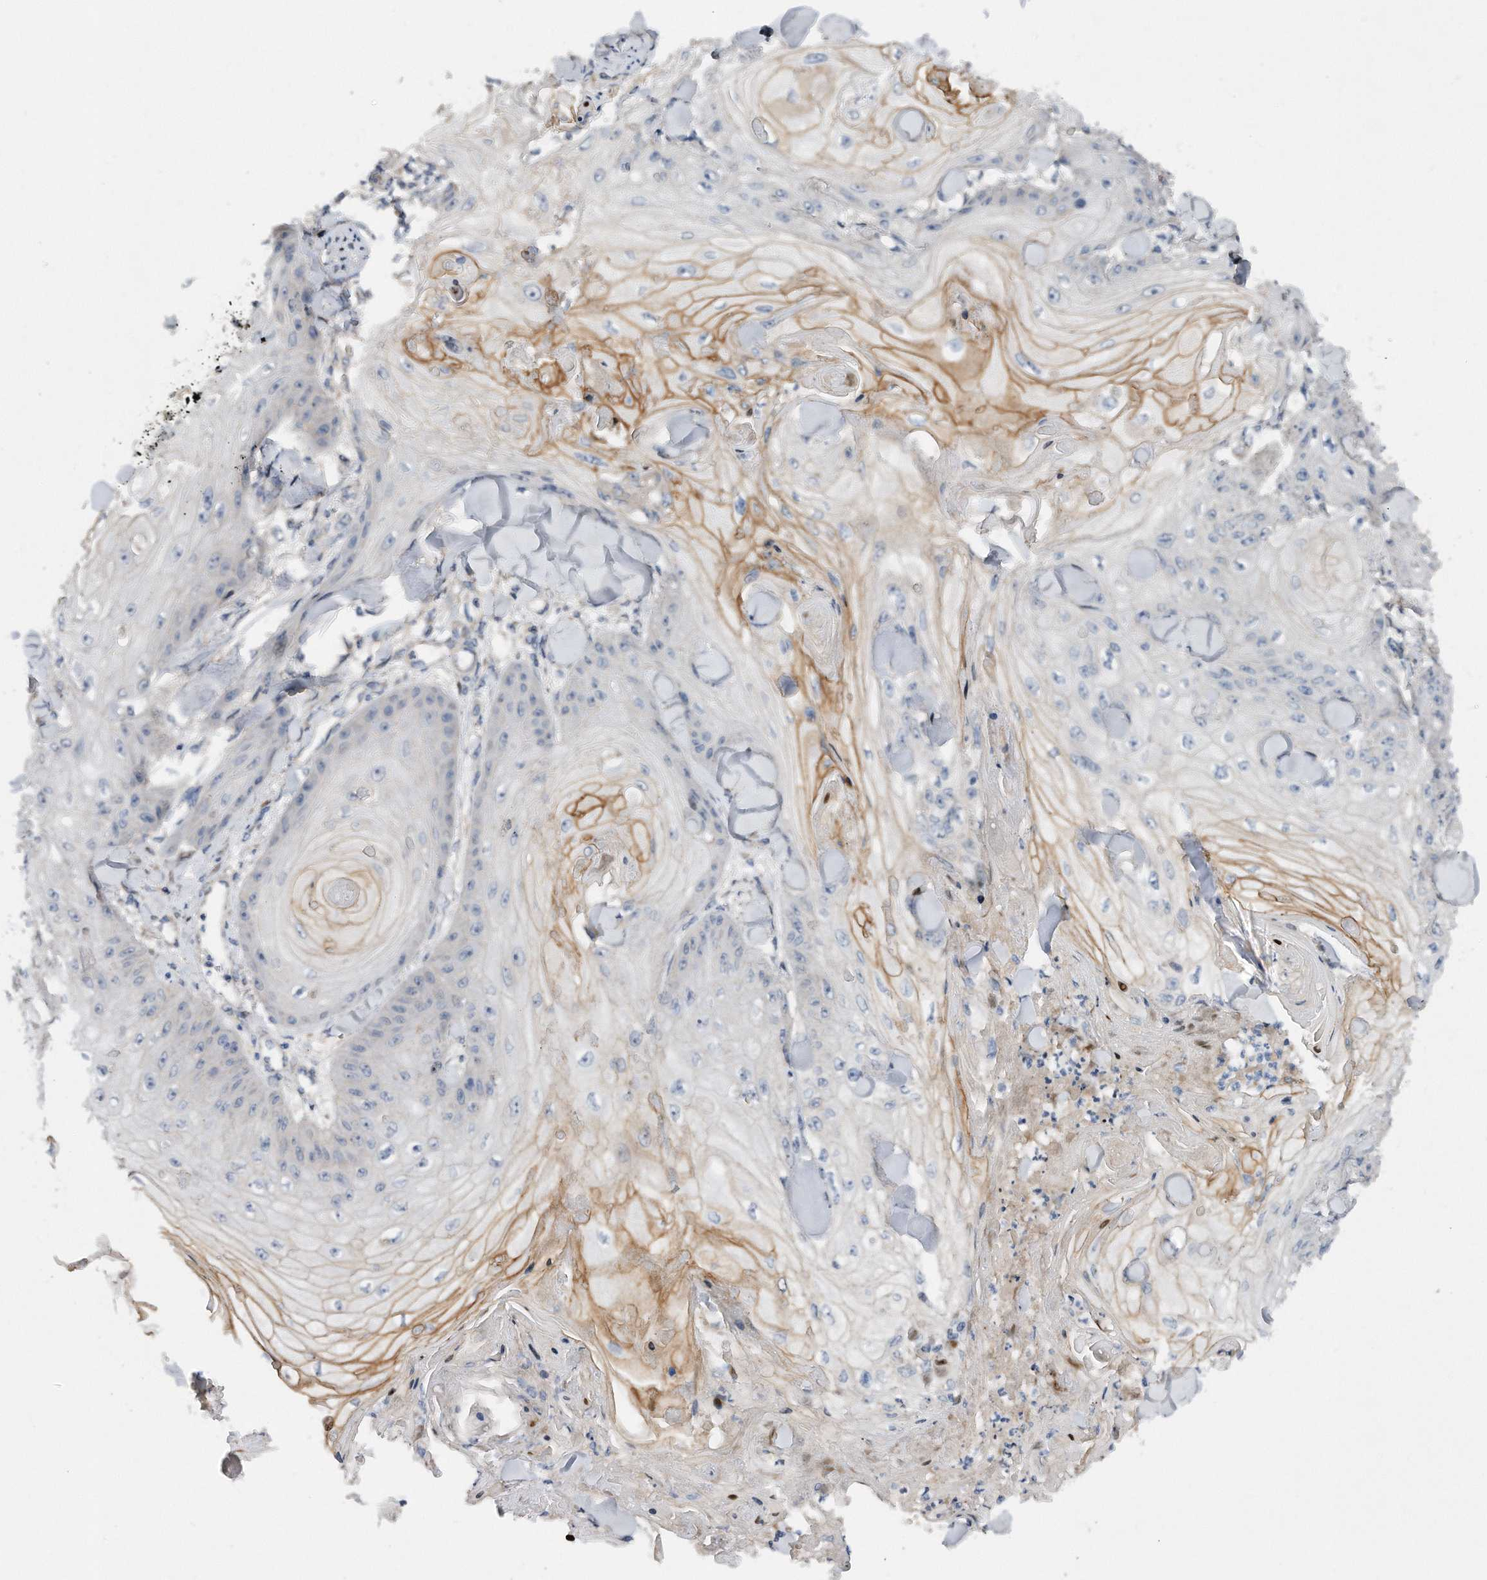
{"staining": {"intensity": "moderate", "quantity": "<25%", "location": "cytoplasmic/membranous"}, "tissue": "skin cancer", "cell_type": "Tumor cells", "image_type": "cancer", "snomed": [{"axis": "morphology", "description": "Squamous cell carcinoma, NOS"}, {"axis": "topography", "description": "Skin"}], "caption": "This image exhibits squamous cell carcinoma (skin) stained with immunohistochemistry to label a protein in brown. The cytoplasmic/membranous of tumor cells show moderate positivity for the protein. Nuclei are counter-stained blue.", "gene": "CDH12", "patient": {"sex": "male", "age": 74}}